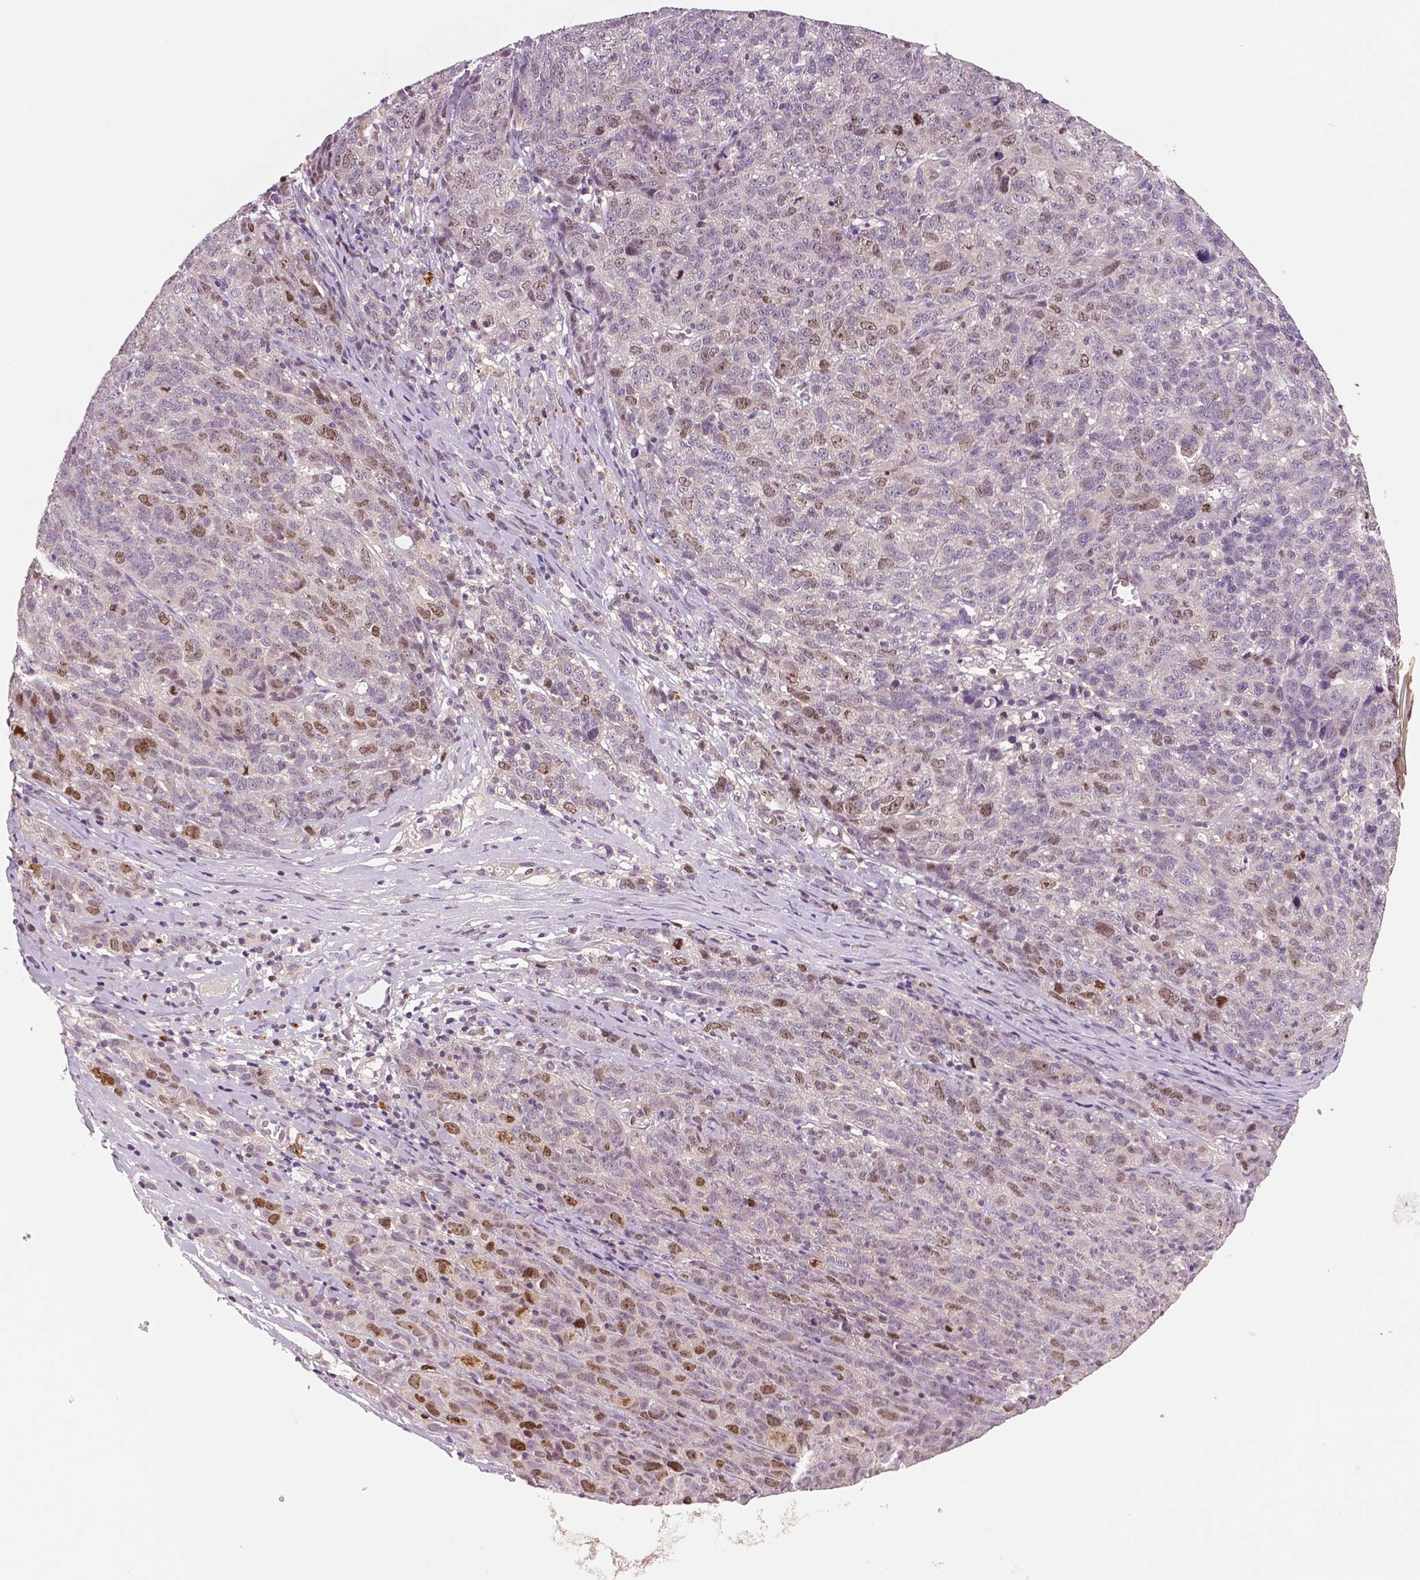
{"staining": {"intensity": "moderate", "quantity": "25%-75%", "location": "nuclear"}, "tissue": "ovarian cancer", "cell_type": "Tumor cells", "image_type": "cancer", "snomed": [{"axis": "morphology", "description": "Cystadenocarcinoma, serous, NOS"}, {"axis": "topography", "description": "Ovary"}], "caption": "A brown stain shows moderate nuclear staining of a protein in human serous cystadenocarcinoma (ovarian) tumor cells.", "gene": "MKI67", "patient": {"sex": "female", "age": 71}}